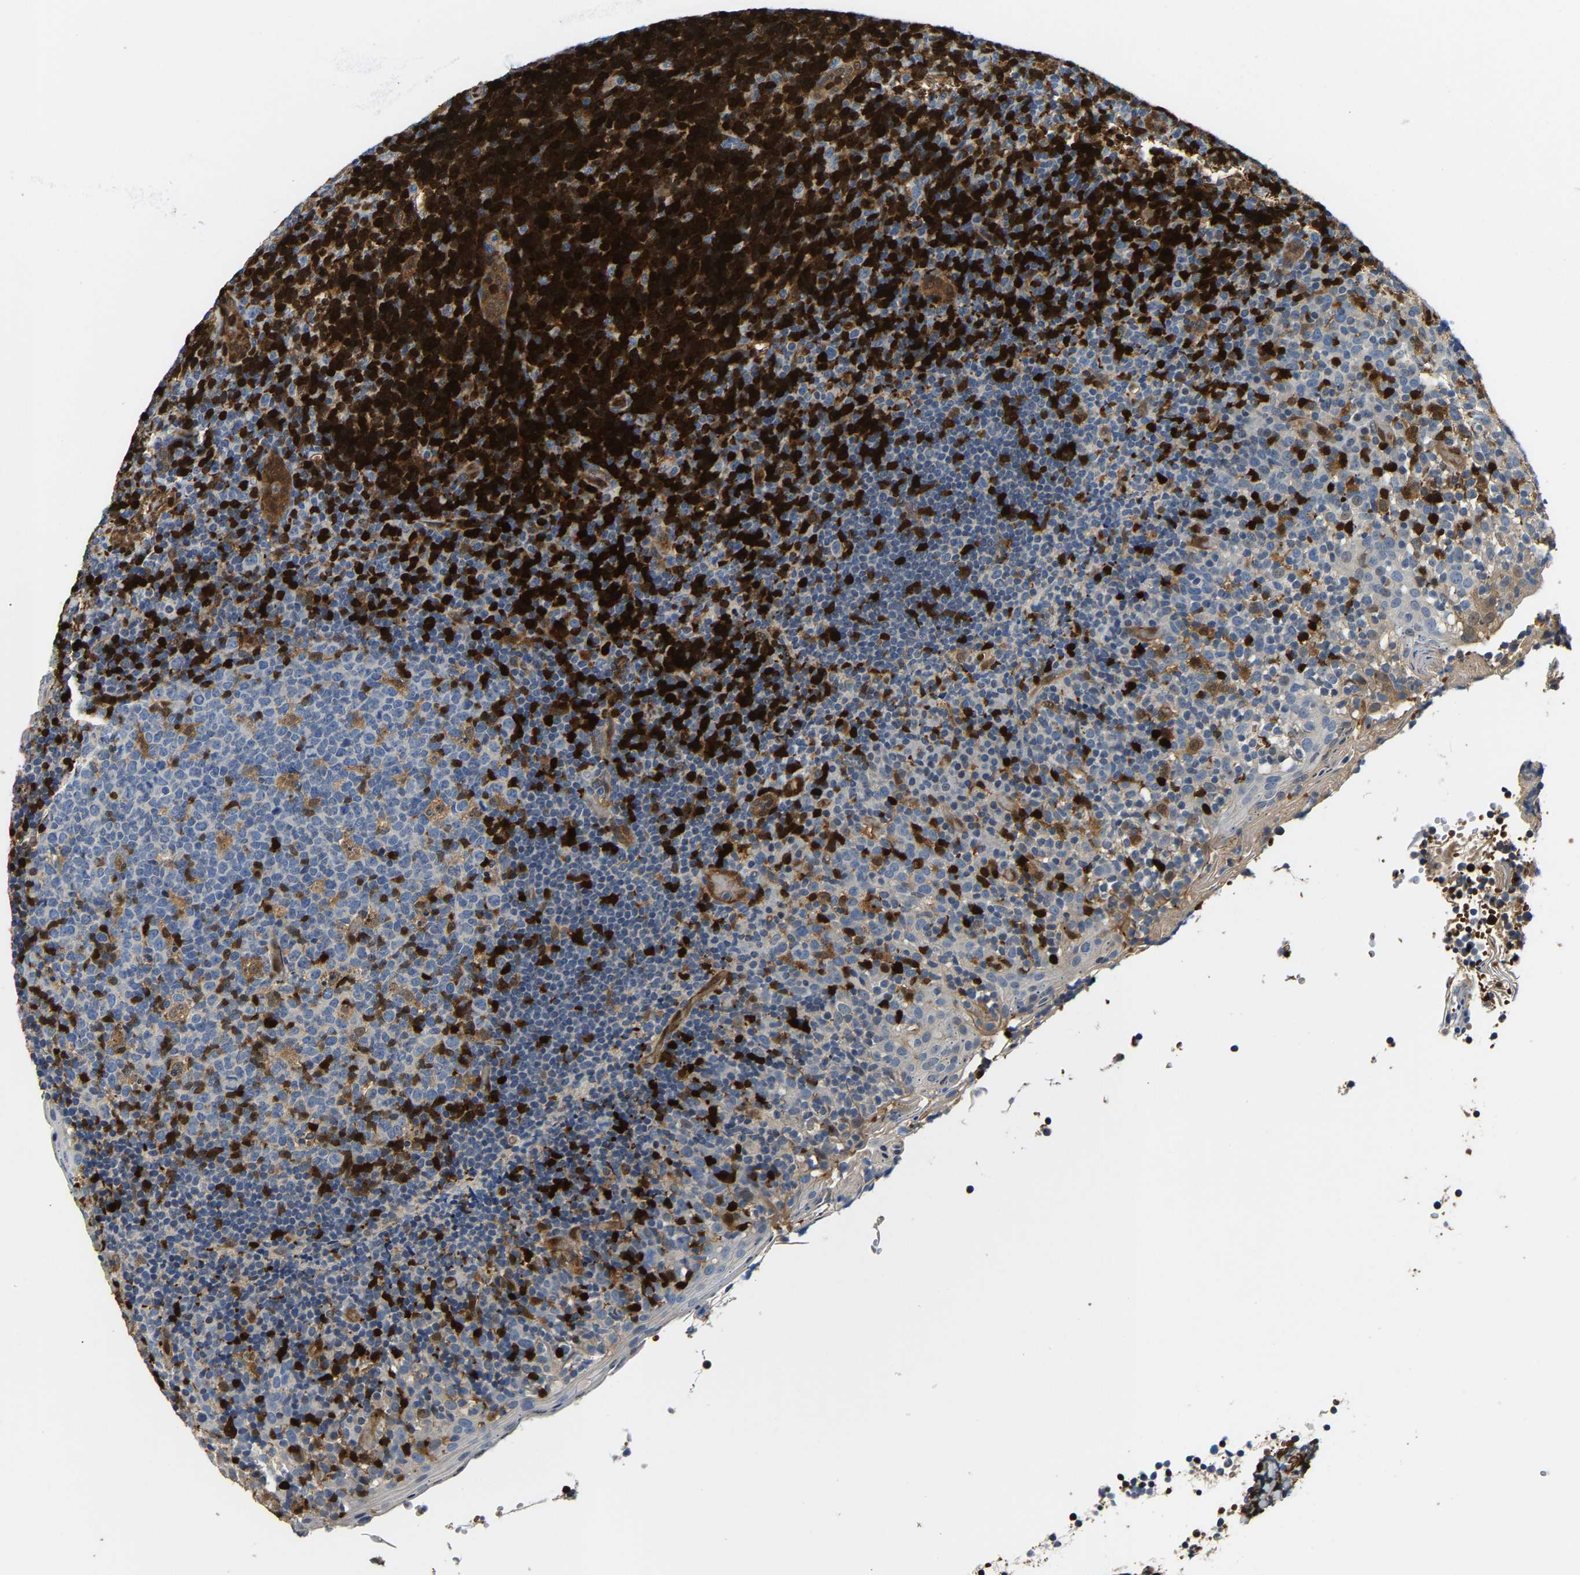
{"staining": {"intensity": "strong", "quantity": "<25%", "location": "cytoplasmic/membranous,nuclear"}, "tissue": "tonsil", "cell_type": "Germinal center cells", "image_type": "normal", "snomed": [{"axis": "morphology", "description": "Normal tissue, NOS"}, {"axis": "topography", "description": "Tonsil"}], "caption": "Tonsil was stained to show a protein in brown. There is medium levels of strong cytoplasmic/membranous,nuclear expression in approximately <25% of germinal center cells. (Brightfield microscopy of DAB IHC at high magnification).", "gene": "GIMAP7", "patient": {"sex": "female", "age": 19}}